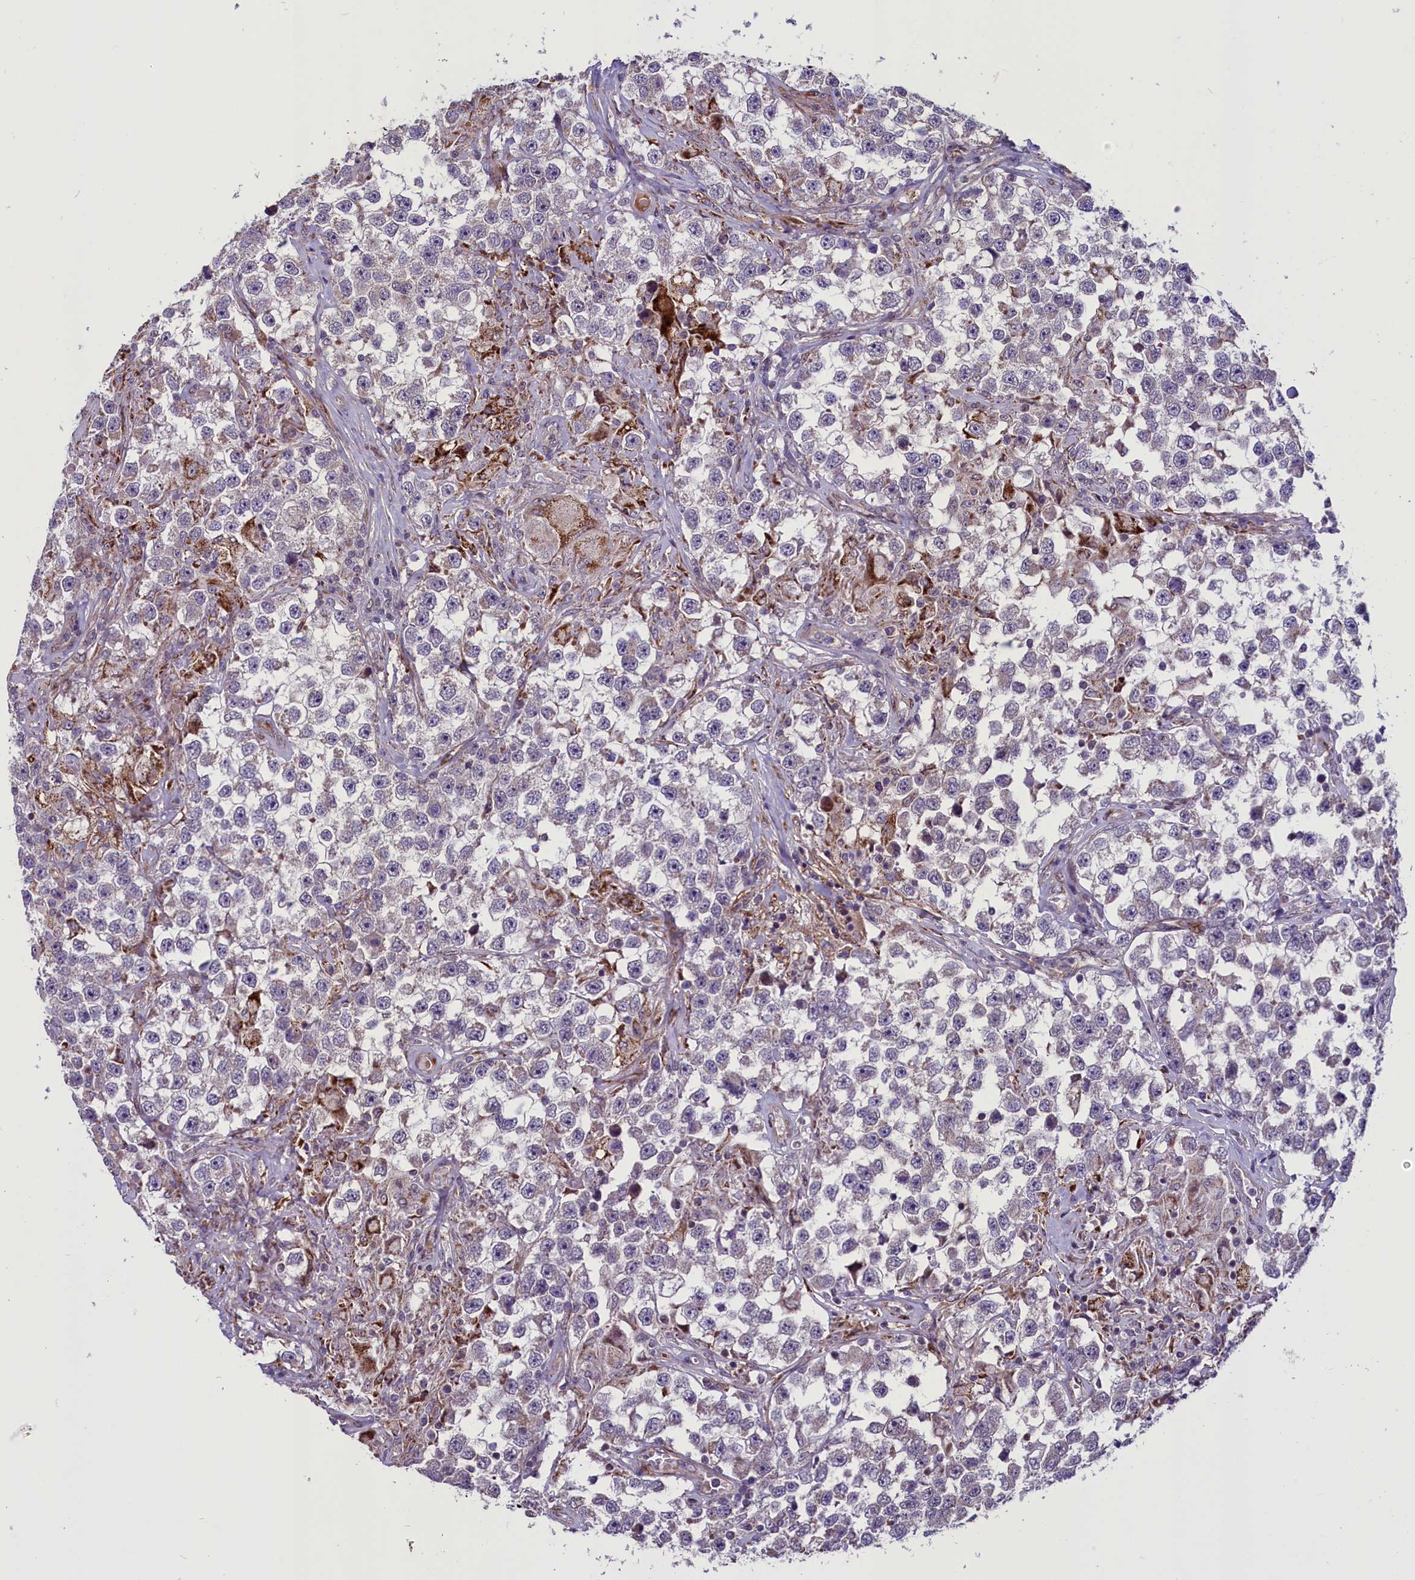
{"staining": {"intensity": "negative", "quantity": "none", "location": "none"}, "tissue": "testis cancer", "cell_type": "Tumor cells", "image_type": "cancer", "snomed": [{"axis": "morphology", "description": "Seminoma, NOS"}, {"axis": "topography", "description": "Testis"}], "caption": "Tumor cells show no significant protein expression in testis cancer (seminoma).", "gene": "MIEF2", "patient": {"sex": "male", "age": 46}}